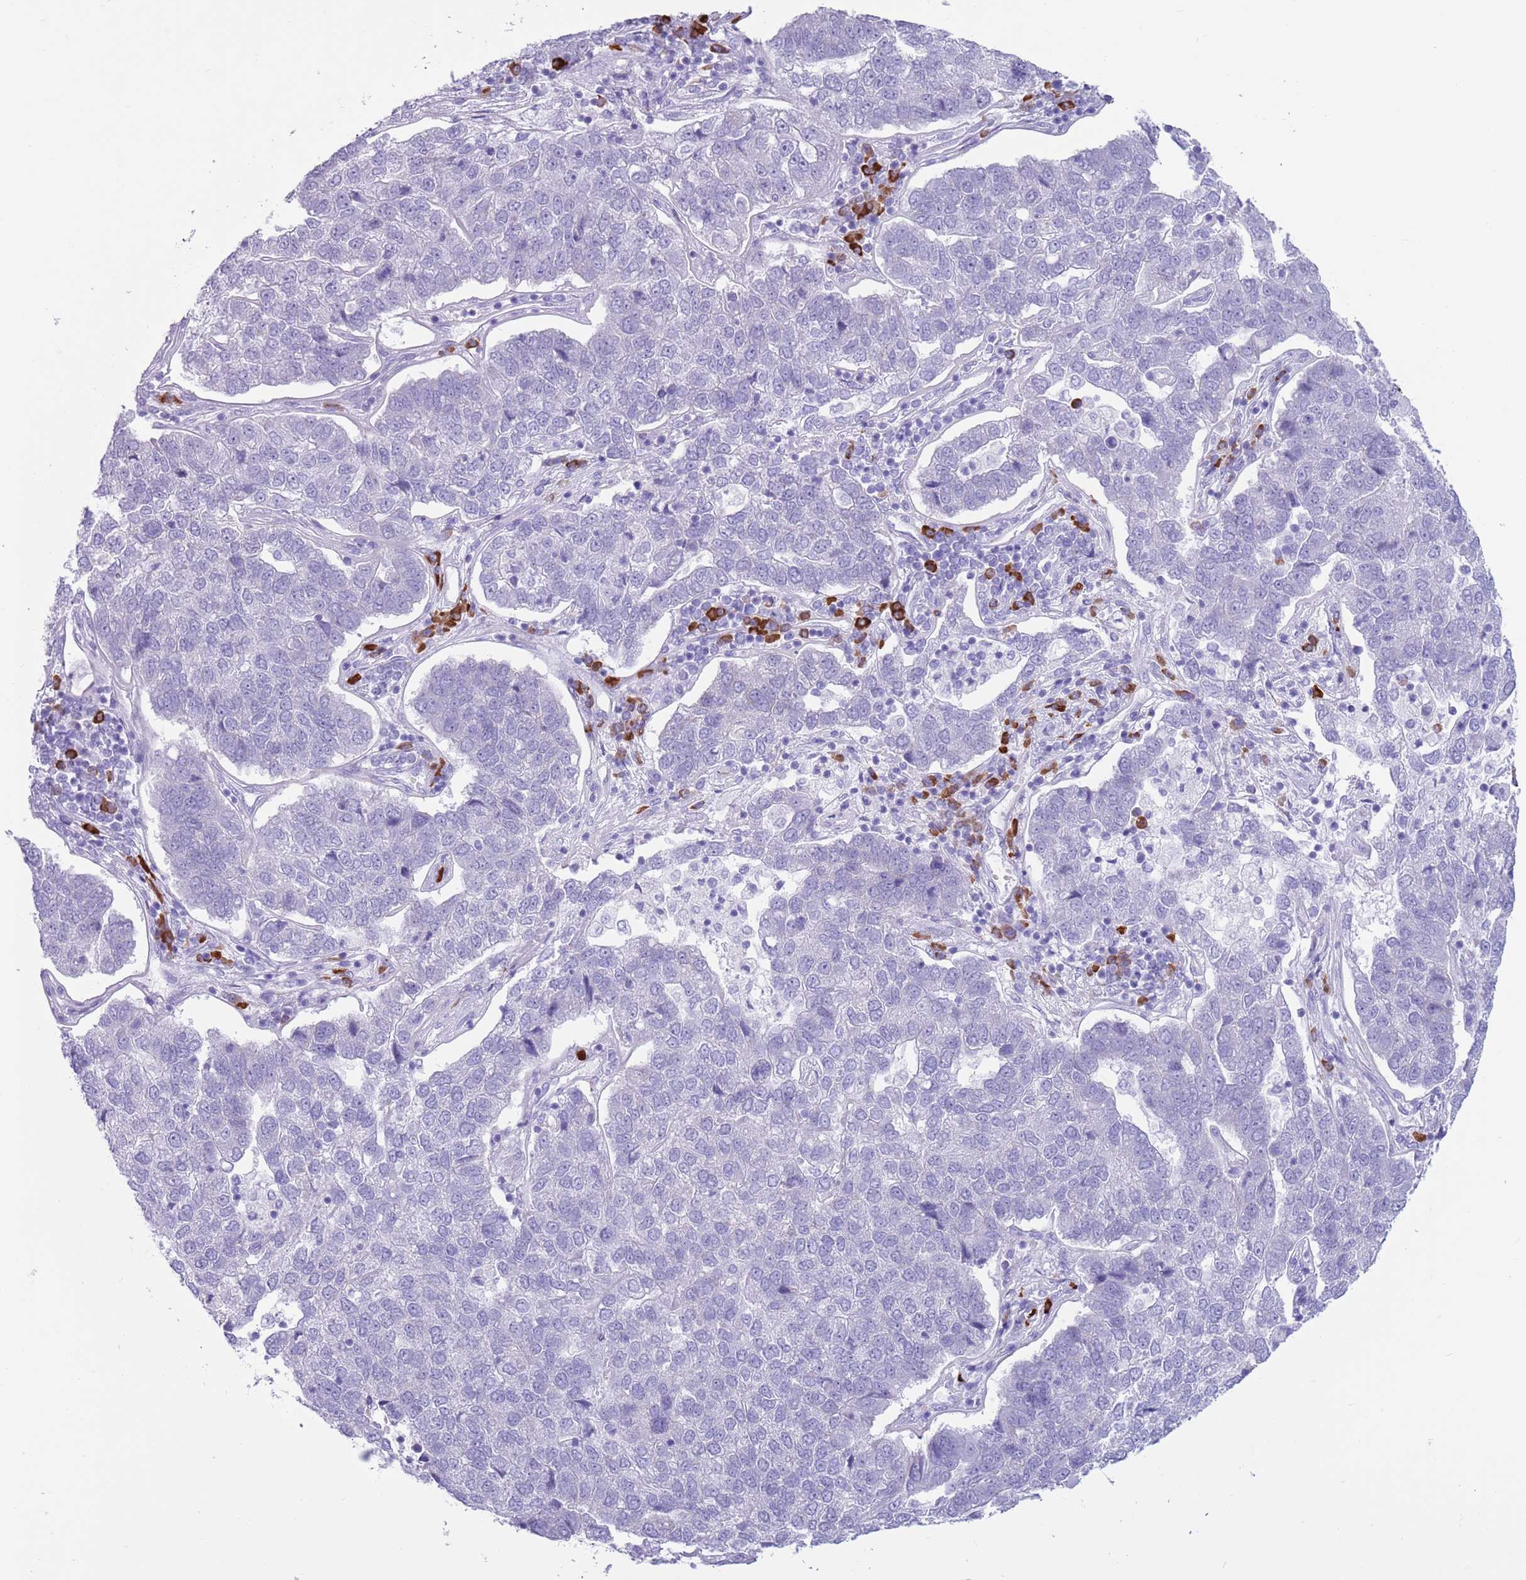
{"staining": {"intensity": "negative", "quantity": "none", "location": "none"}, "tissue": "pancreatic cancer", "cell_type": "Tumor cells", "image_type": "cancer", "snomed": [{"axis": "morphology", "description": "Adenocarcinoma, NOS"}, {"axis": "topography", "description": "Pancreas"}], "caption": "A high-resolution image shows IHC staining of pancreatic cancer, which reveals no significant positivity in tumor cells.", "gene": "LY6G5B", "patient": {"sex": "female", "age": 61}}